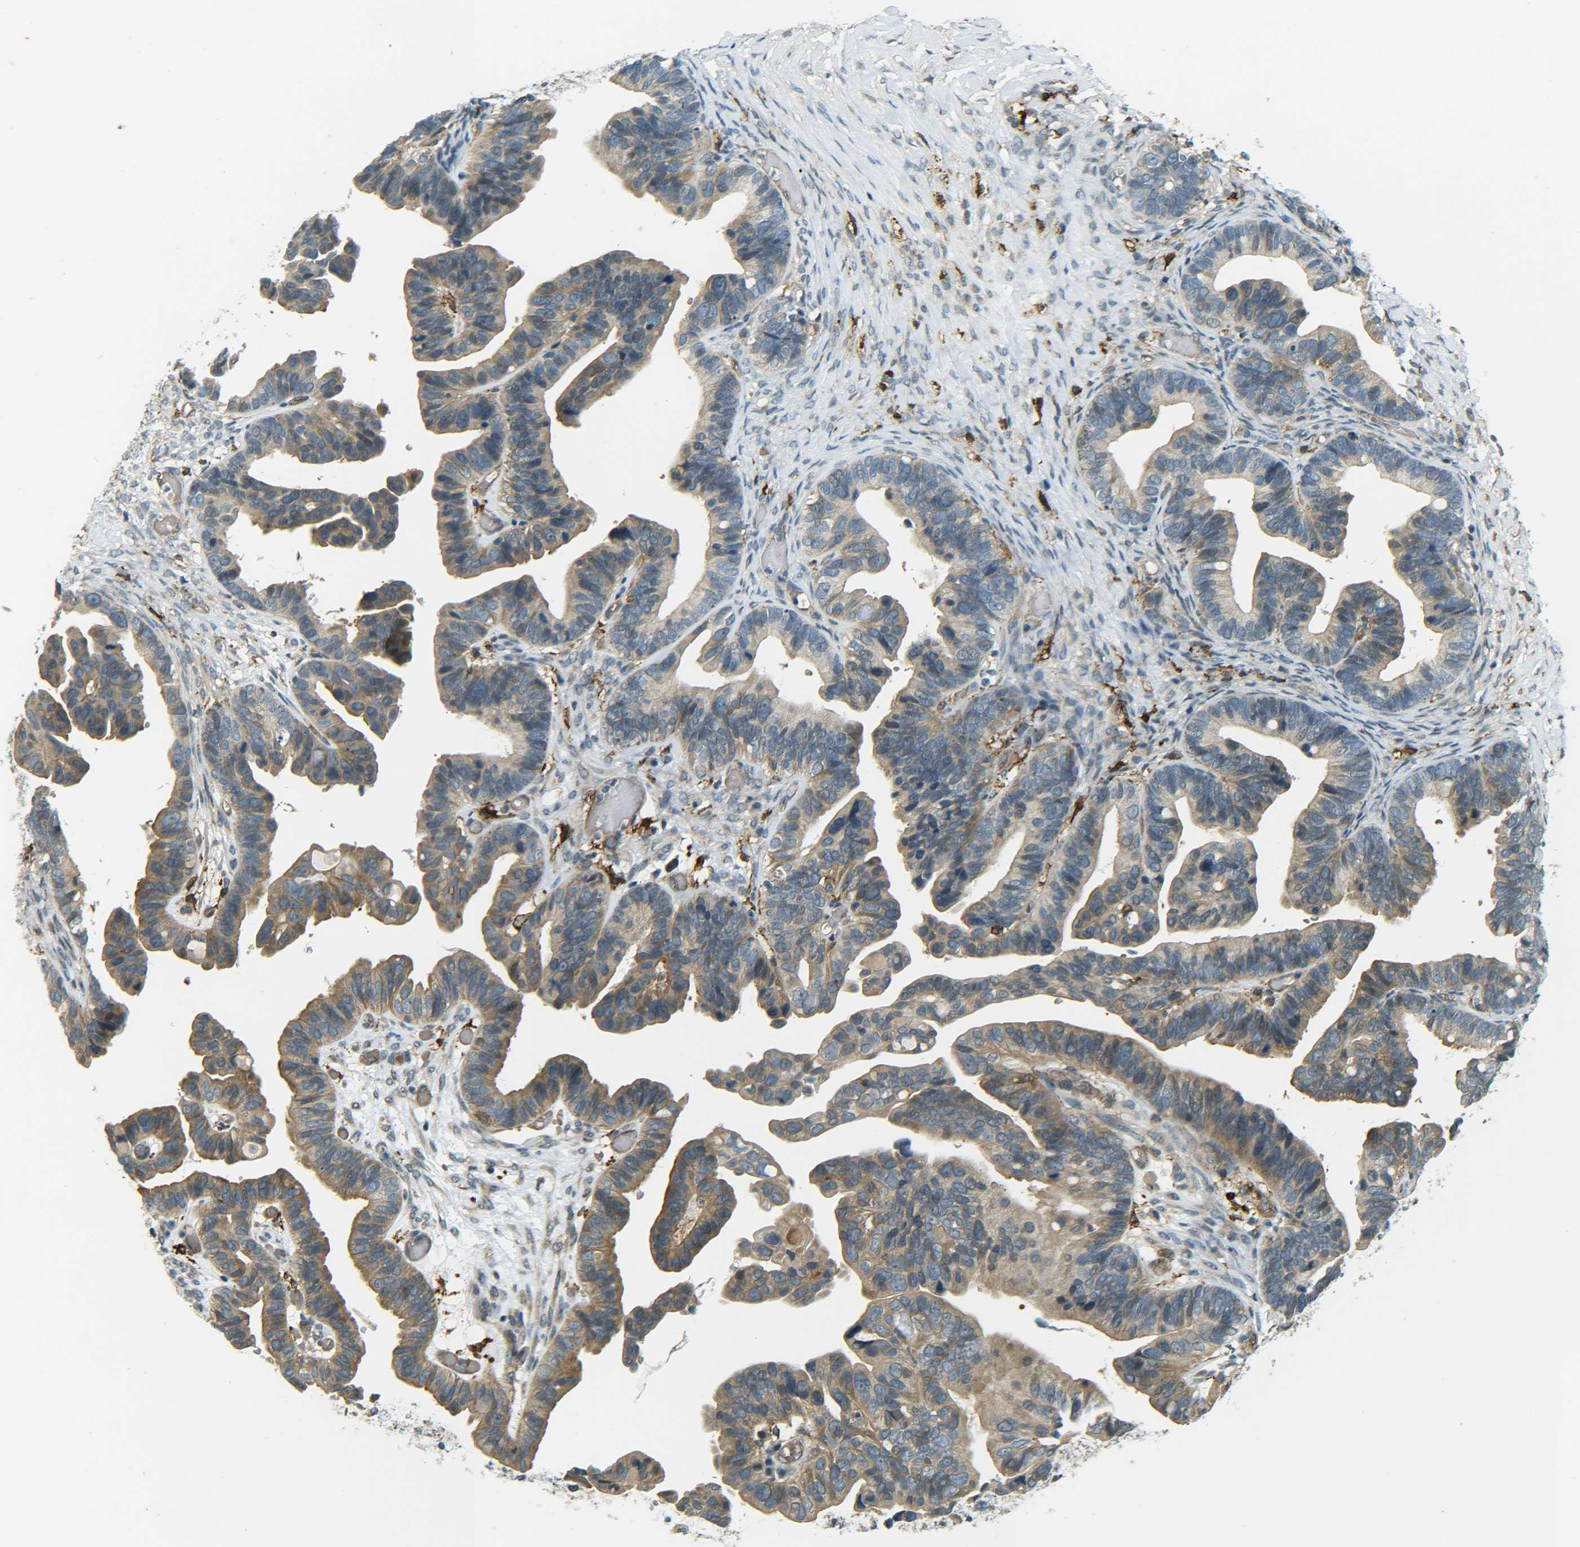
{"staining": {"intensity": "moderate", "quantity": ">75%", "location": "cytoplasmic/membranous"}, "tissue": "ovarian cancer", "cell_type": "Tumor cells", "image_type": "cancer", "snomed": [{"axis": "morphology", "description": "Cystadenocarcinoma, serous, NOS"}, {"axis": "topography", "description": "Ovary"}], "caption": "Ovarian cancer tissue reveals moderate cytoplasmic/membranous expression in about >75% of tumor cells, visualized by immunohistochemistry.", "gene": "DAB2", "patient": {"sex": "female", "age": 56}}